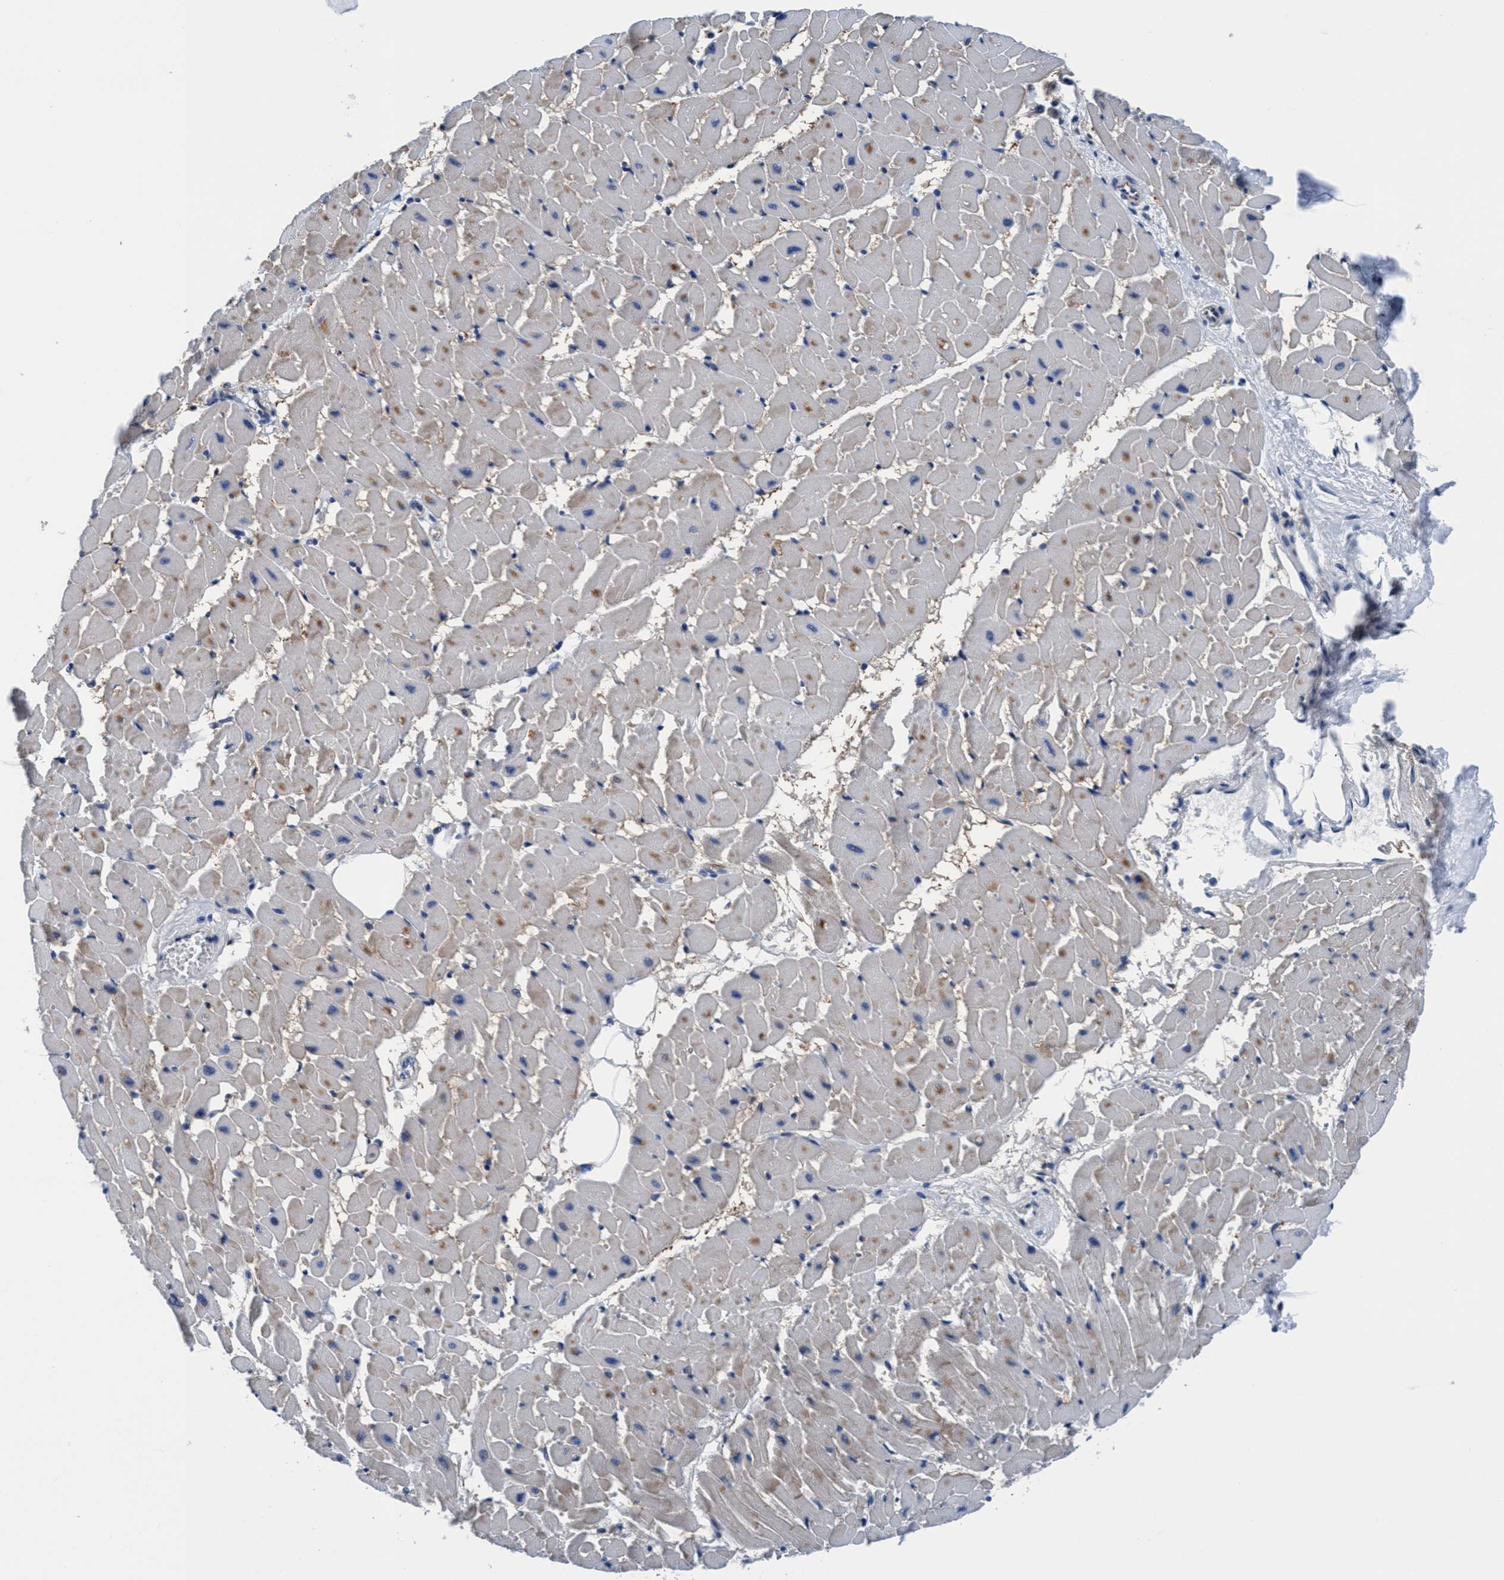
{"staining": {"intensity": "moderate", "quantity": "25%-75%", "location": "cytoplasmic/membranous"}, "tissue": "heart muscle", "cell_type": "Cardiomyocytes", "image_type": "normal", "snomed": [{"axis": "morphology", "description": "Normal tissue, NOS"}, {"axis": "topography", "description": "Heart"}], "caption": "Immunohistochemical staining of benign human heart muscle displays 25%-75% levels of moderate cytoplasmic/membranous protein expression in about 25%-75% of cardiomyocytes. (DAB (3,3'-diaminobenzidine) IHC, brown staining for protein, blue staining for nuclei).", "gene": "TMEM94", "patient": {"sex": "female", "age": 19}}